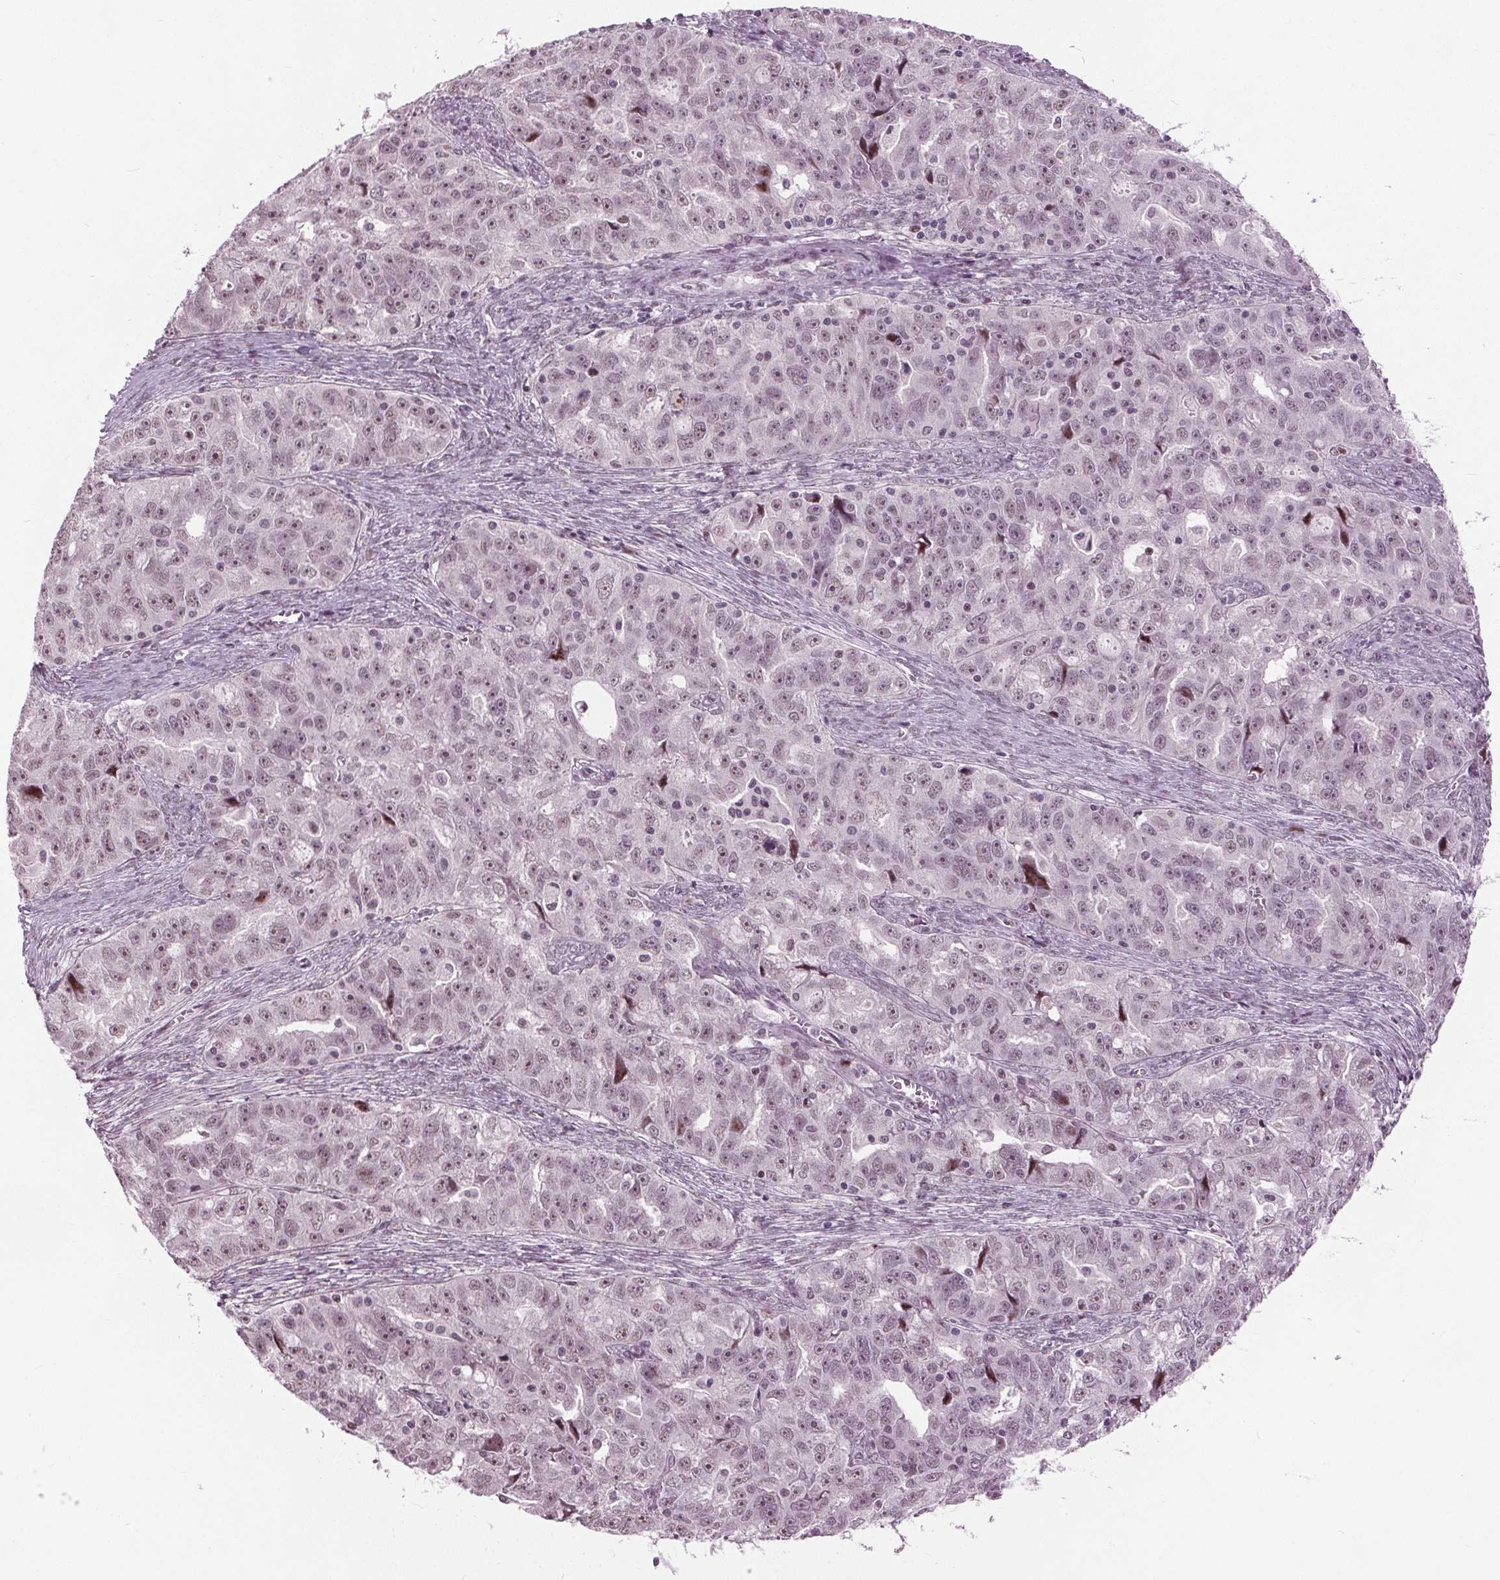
{"staining": {"intensity": "moderate", "quantity": "25%-75%", "location": "nuclear"}, "tissue": "ovarian cancer", "cell_type": "Tumor cells", "image_type": "cancer", "snomed": [{"axis": "morphology", "description": "Cystadenocarcinoma, serous, NOS"}, {"axis": "topography", "description": "Ovary"}], "caption": "Ovarian cancer stained with a brown dye reveals moderate nuclear positive expression in approximately 25%-75% of tumor cells.", "gene": "TTC34", "patient": {"sex": "female", "age": 51}}